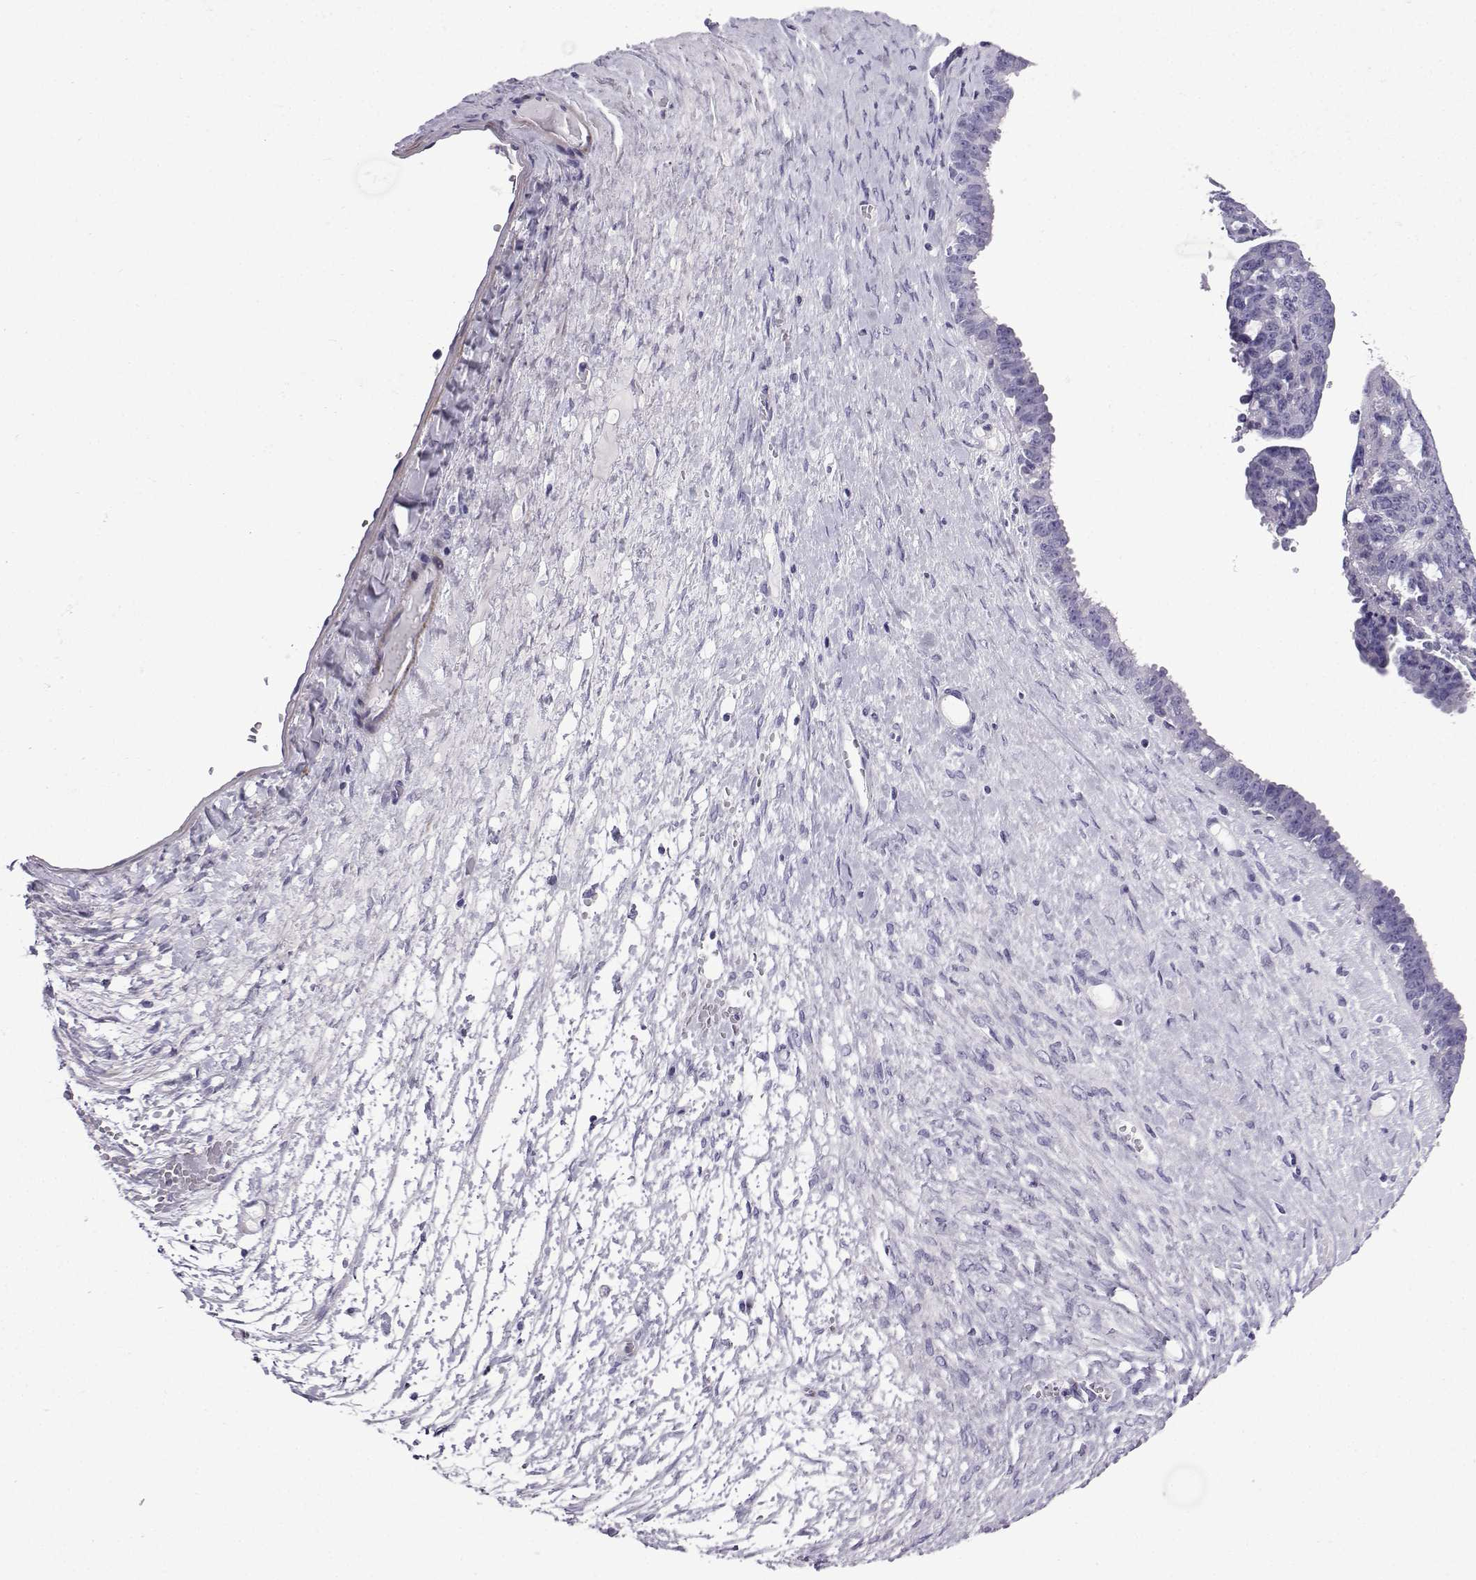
{"staining": {"intensity": "negative", "quantity": "none", "location": "none"}, "tissue": "ovarian cancer", "cell_type": "Tumor cells", "image_type": "cancer", "snomed": [{"axis": "morphology", "description": "Cystadenocarcinoma, serous, NOS"}, {"axis": "topography", "description": "Ovary"}], "caption": "IHC photomicrograph of neoplastic tissue: serous cystadenocarcinoma (ovarian) stained with DAB demonstrates no significant protein positivity in tumor cells.", "gene": "KCNF1", "patient": {"sex": "female", "age": 71}}